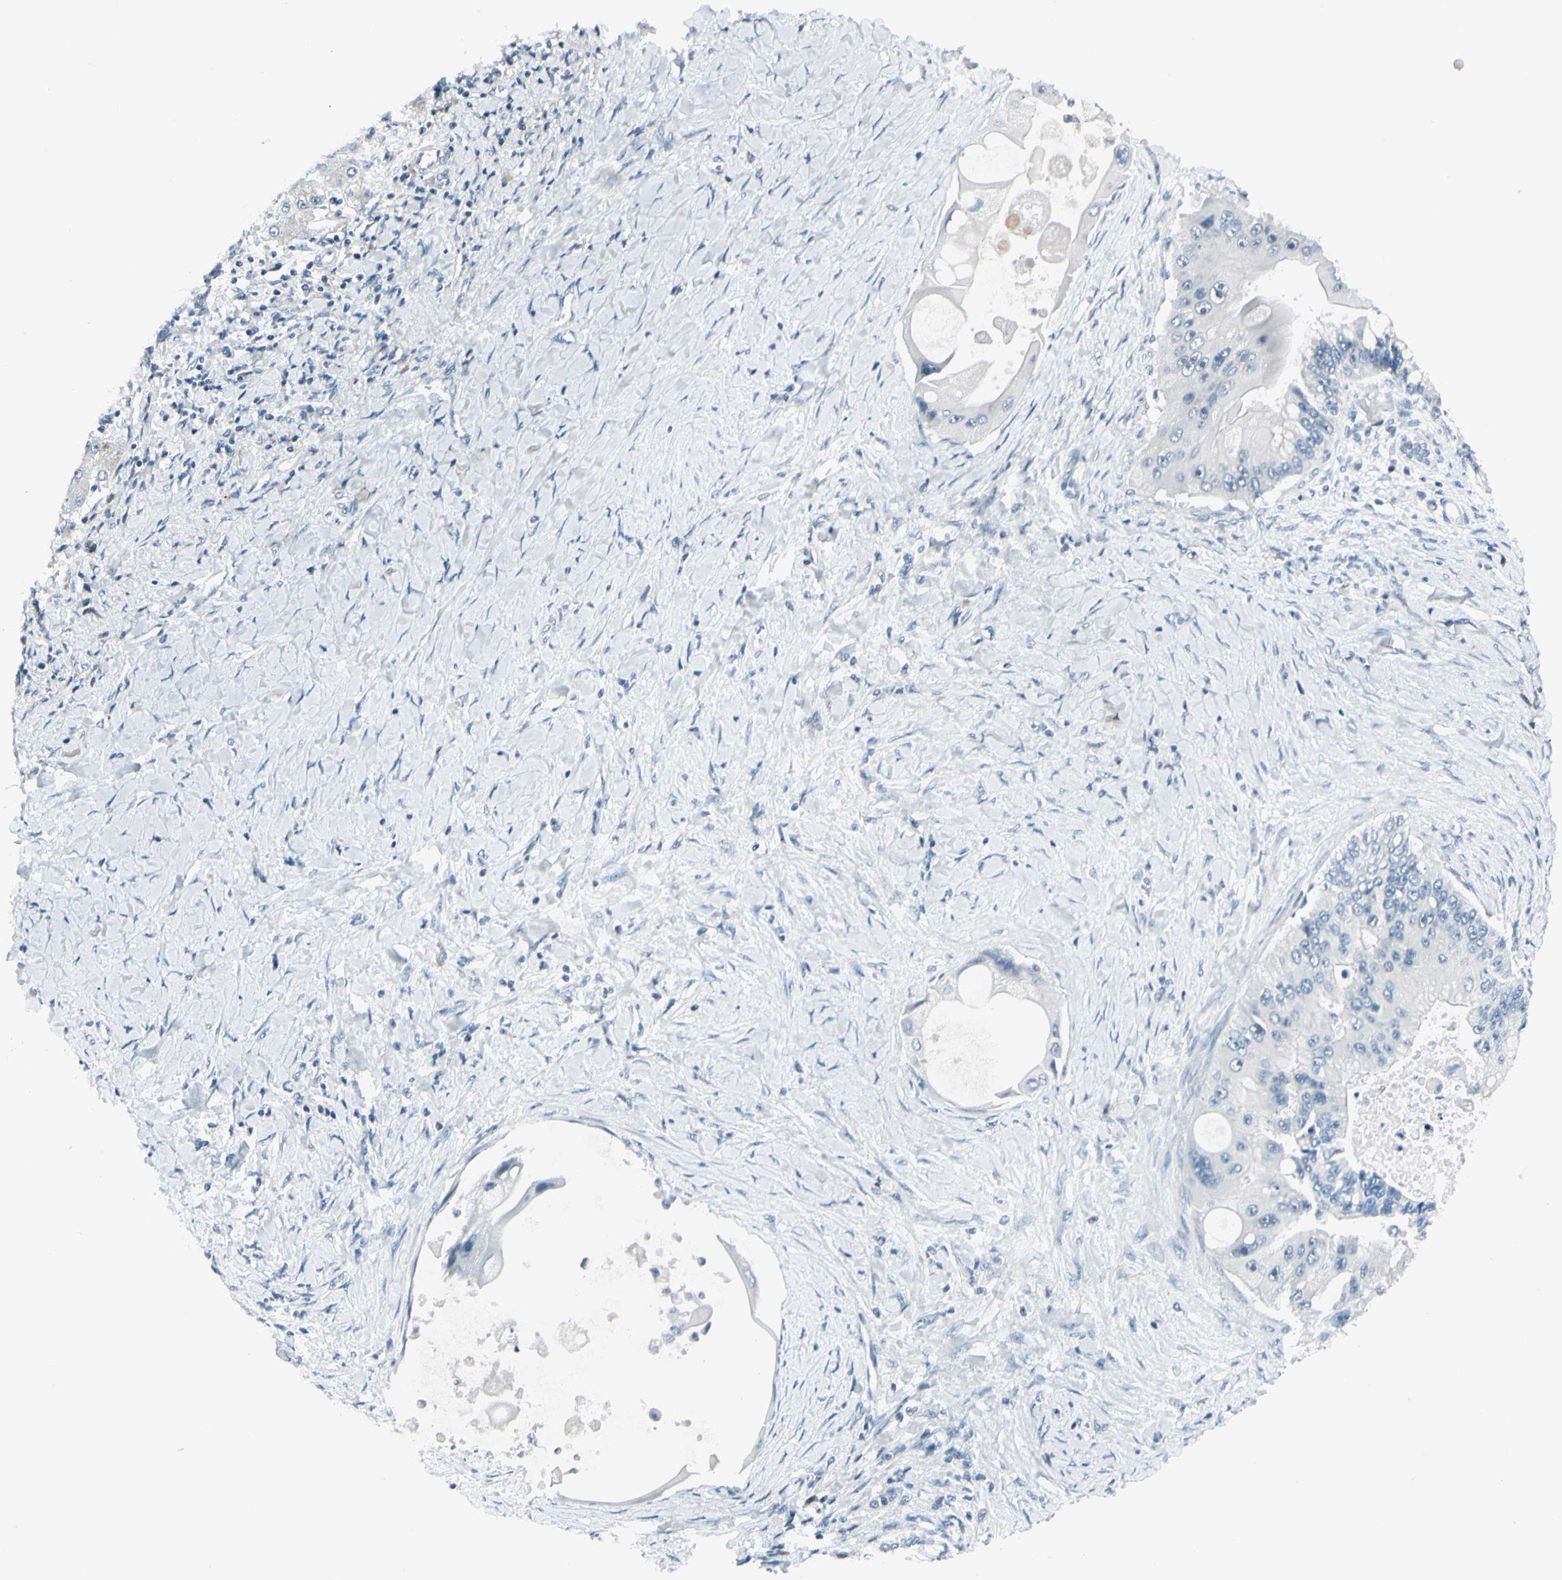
{"staining": {"intensity": "negative", "quantity": "none", "location": "none"}, "tissue": "liver cancer", "cell_type": "Tumor cells", "image_type": "cancer", "snomed": [{"axis": "morphology", "description": "Normal tissue, NOS"}, {"axis": "morphology", "description": "Cholangiocarcinoma"}, {"axis": "topography", "description": "Liver"}, {"axis": "topography", "description": "Peripheral nerve tissue"}], "caption": "Protein analysis of liver cancer (cholangiocarcinoma) demonstrates no significant staining in tumor cells. The staining is performed using DAB brown chromogen with nuclei counter-stained in using hematoxylin.", "gene": "ZSCAN1", "patient": {"sex": "male", "age": 50}}